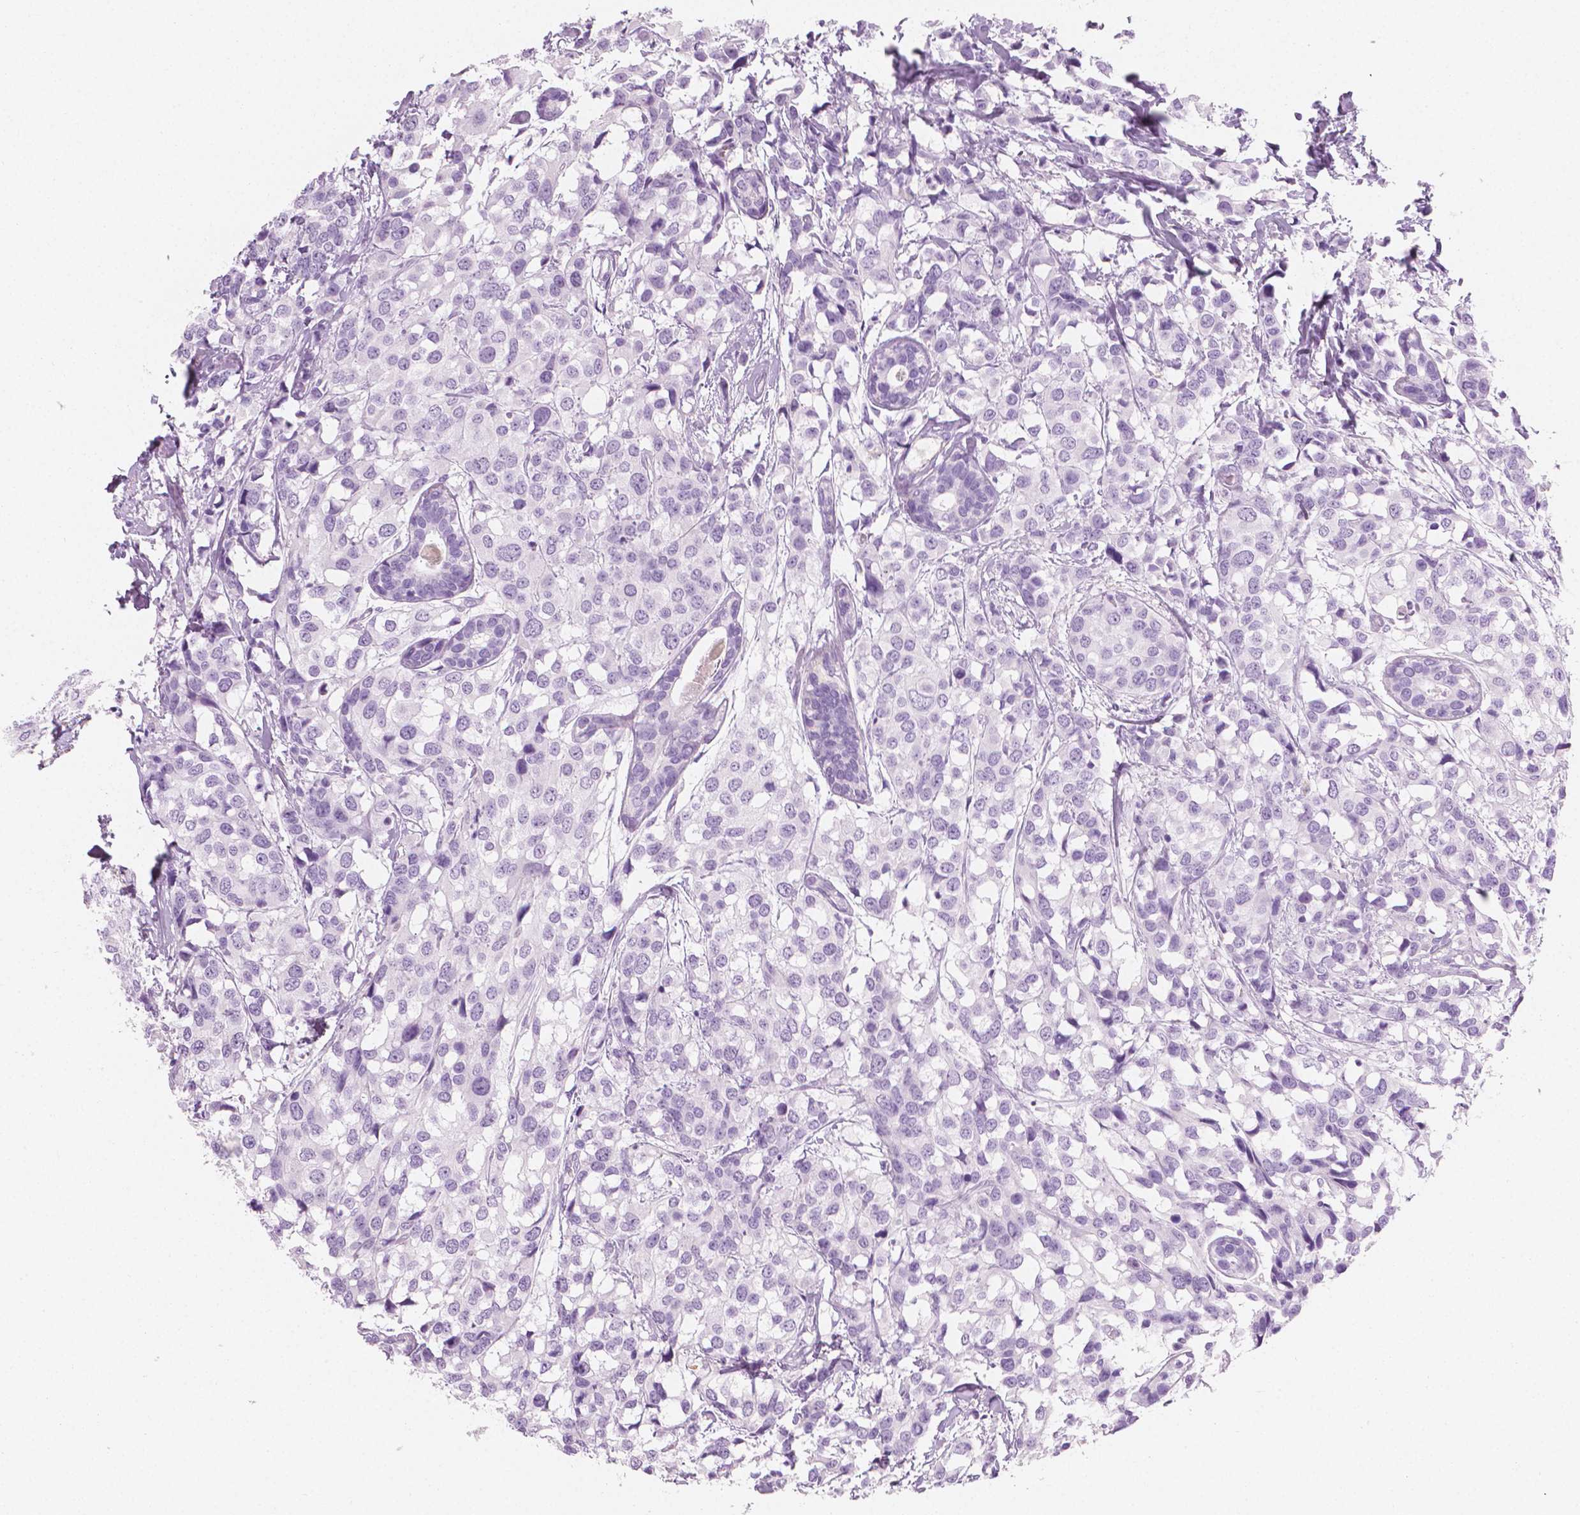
{"staining": {"intensity": "negative", "quantity": "none", "location": "none"}, "tissue": "breast cancer", "cell_type": "Tumor cells", "image_type": "cancer", "snomed": [{"axis": "morphology", "description": "Lobular carcinoma"}, {"axis": "topography", "description": "Breast"}], "caption": "Immunohistochemical staining of breast cancer (lobular carcinoma) exhibits no significant expression in tumor cells.", "gene": "PLIN4", "patient": {"sex": "female", "age": 59}}